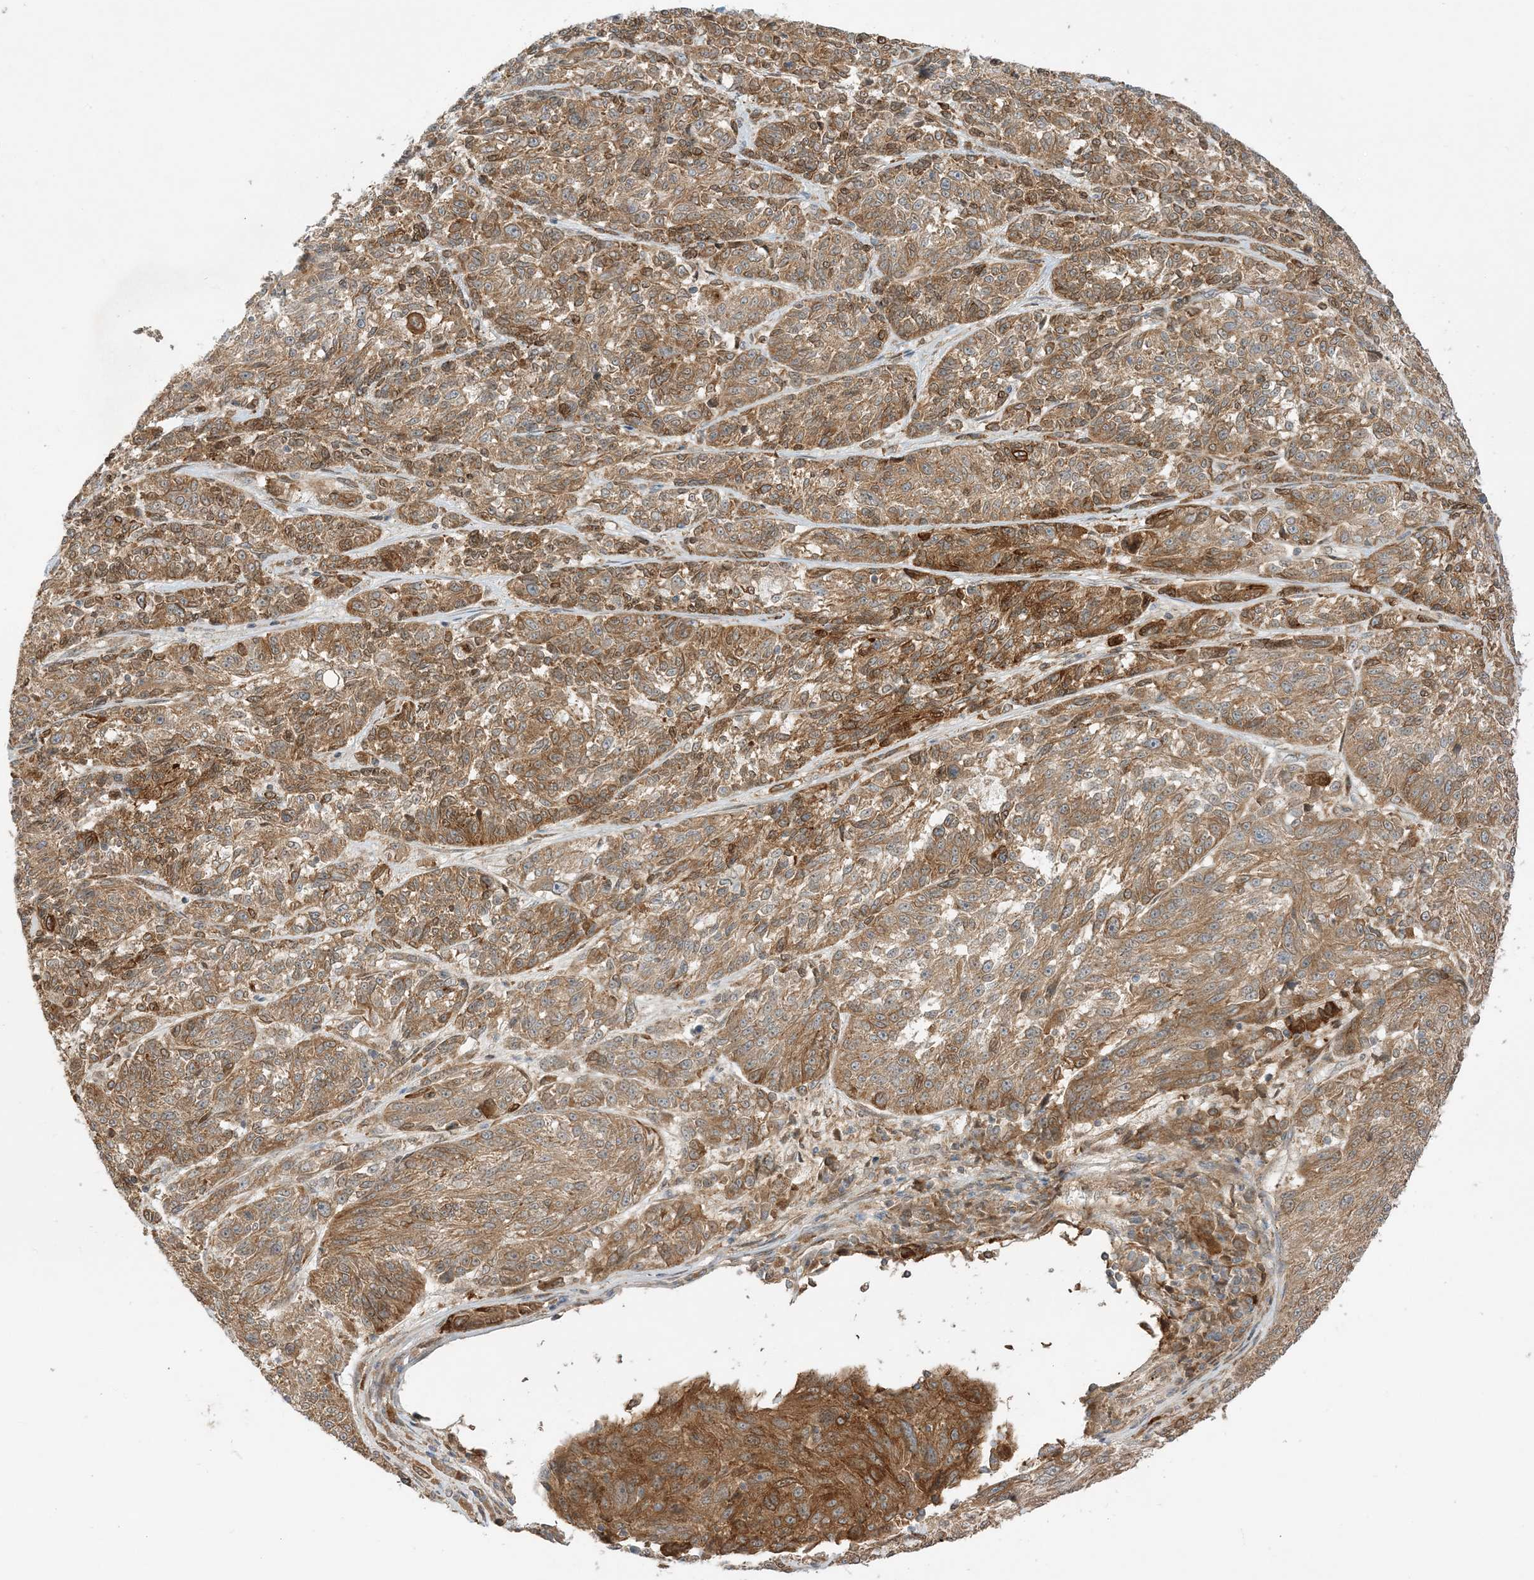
{"staining": {"intensity": "moderate", "quantity": ">75%", "location": "cytoplasmic/membranous"}, "tissue": "melanoma", "cell_type": "Tumor cells", "image_type": "cancer", "snomed": [{"axis": "morphology", "description": "Malignant melanoma, NOS"}, {"axis": "topography", "description": "Skin"}], "caption": "This is a micrograph of immunohistochemistry staining of malignant melanoma, which shows moderate staining in the cytoplasmic/membranous of tumor cells.", "gene": "SCARF2", "patient": {"sex": "male", "age": 53}}